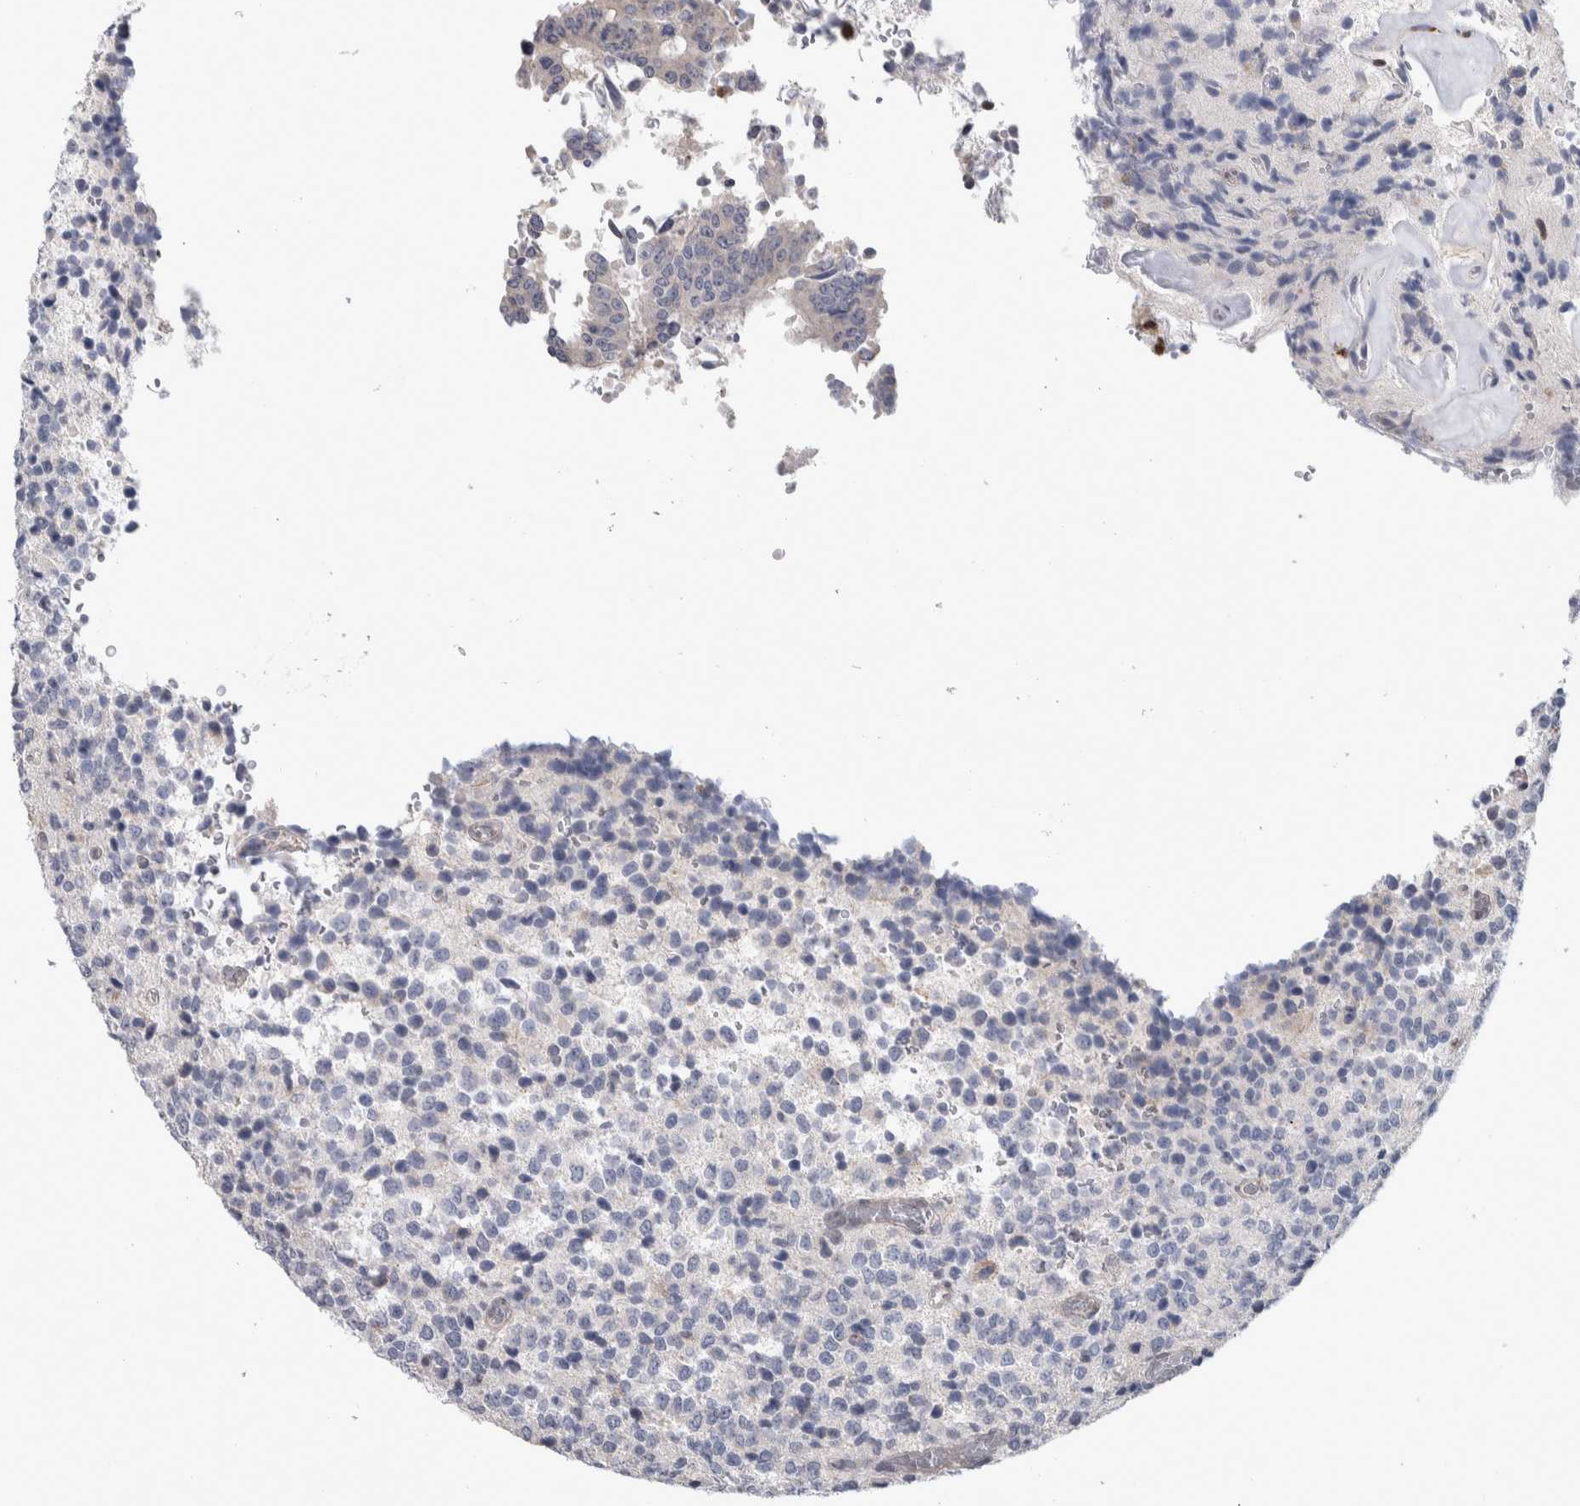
{"staining": {"intensity": "negative", "quantity": "none", "location": "none"}, "tissue": "glioma", "cell_type": "Tumor cells", "image_type": "cancer", "snomed": [{"axis": "morphology", "description": "Glioma, malignant, High grade"}, {"axis": "topography", "description": "pancreas cauda"}], "caption": "IHC image of neoplastic tissue: malignant glioma (high-grade) stained with DAB reveals no significant protein staining in tumor cells.", "gene": "TAX1BP1", "patient": {"sex": "male", "age": 60}}